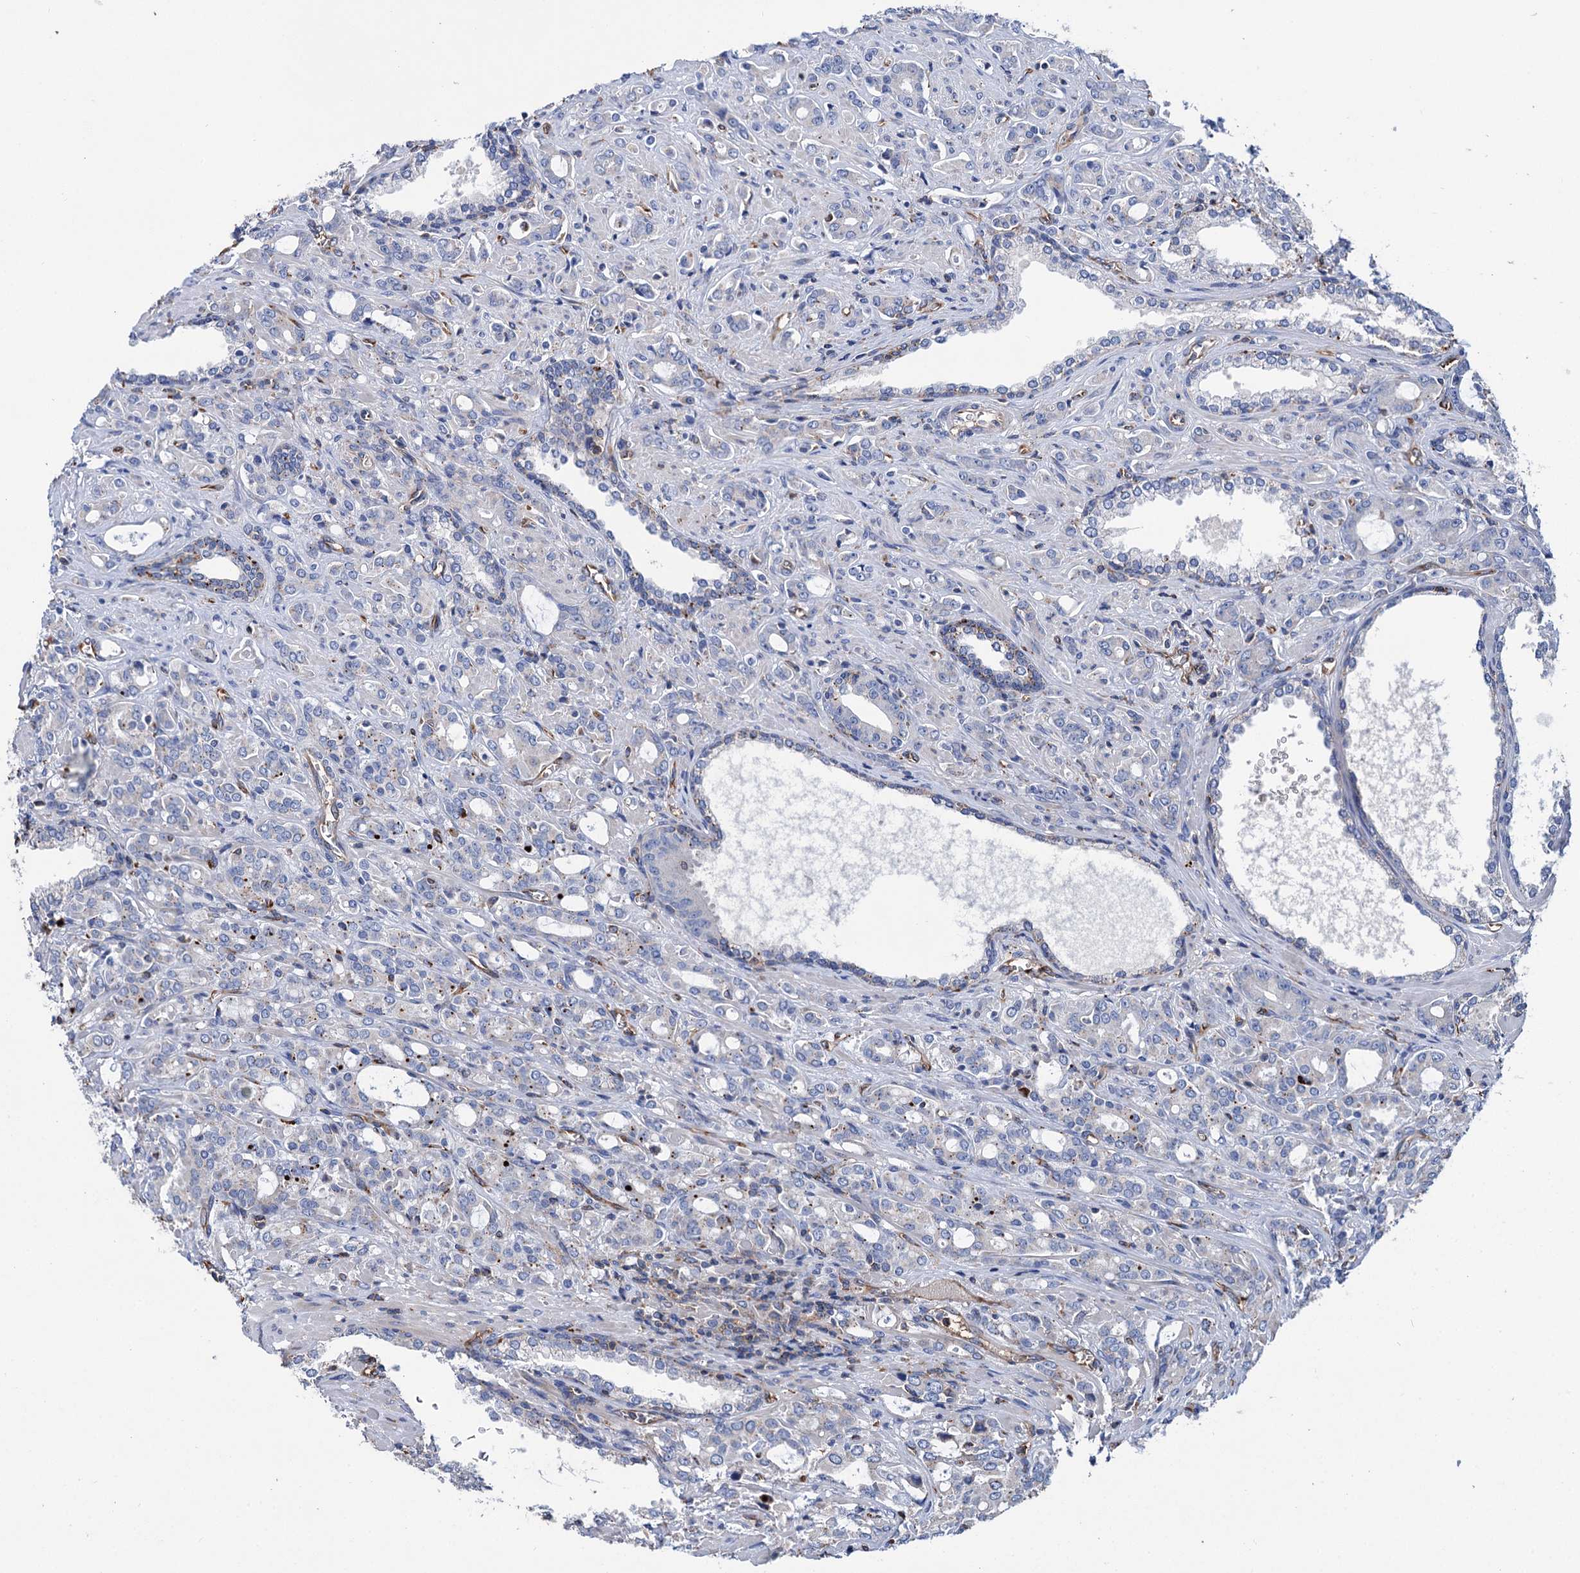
{"staining": {"intensity": "negative", "quantity": "none", "location": "none"}, "tissue": "prostate cancer", "cell_type": "Tumor cells", "image_type": "cancer", "snomed": [{"axis": "morphology", "description": "Adenocarcinoma, High grade"}, {"axis": "topography", "description": "Prostate"}], "caption": "High-grade adenocarcinoma (prostate) stained for a protein using immunohistochemistry exhibits no positivity tumor cells.", "gene": "SCPEP1", "patient": {"sex": "male", "age": 72}}